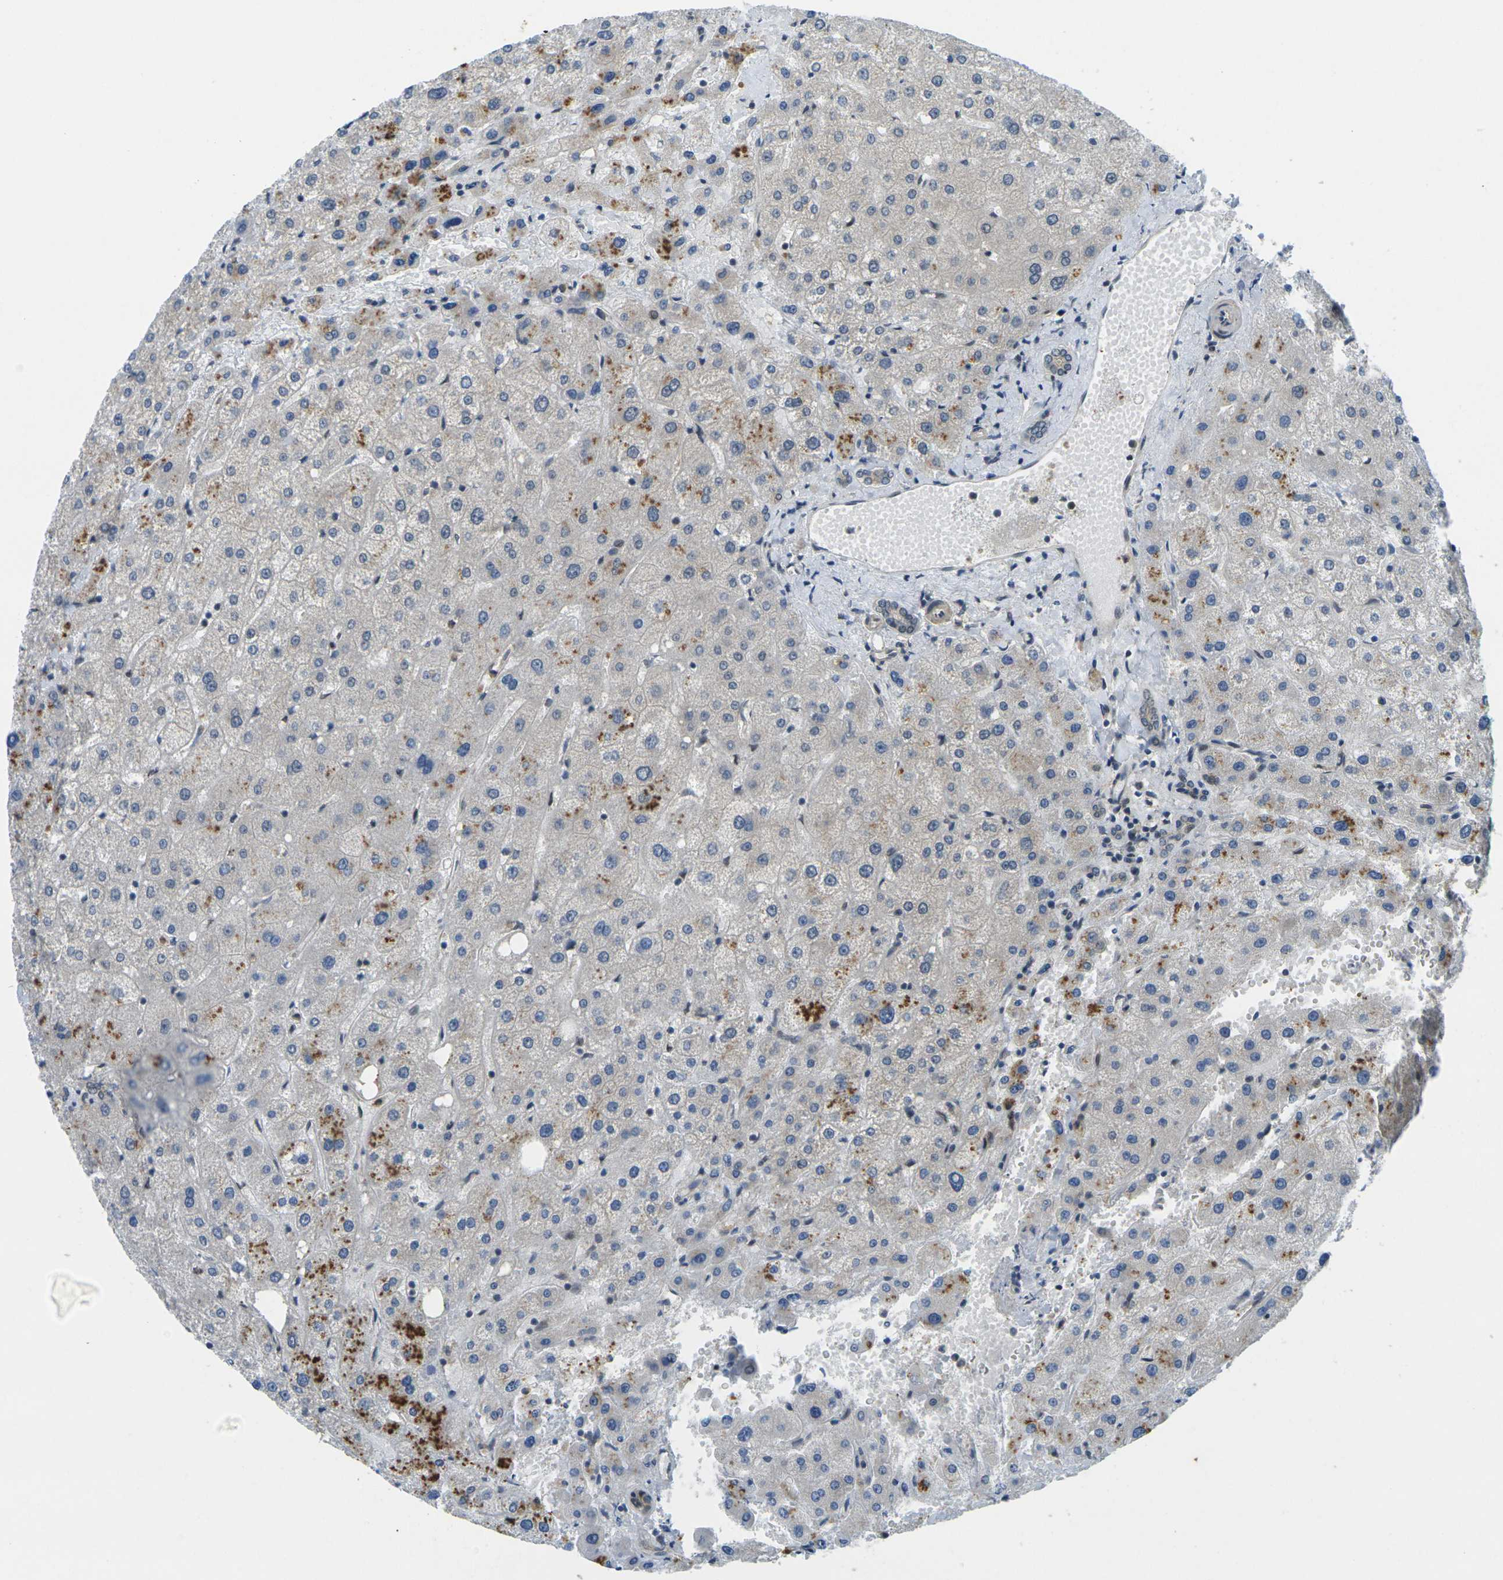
{"staining": {"intensity": "weak", "quantity": "<25%", "location": "cytoplasmic/membranous"}, "tissue": "liver", "cell_type": "Cholangiocytes", "image_type": "normal", "snomed": [{"axis": "morphology", "description": "Normal tissue, NOS"}, {"axis": "topography", "description": "Liver"}], "caption": "The histopathology image demonstrates no staining of cholangiocytes in normal liver.", "gene": "KCTD10", "patient": {"sex": "male", "age": 73}}